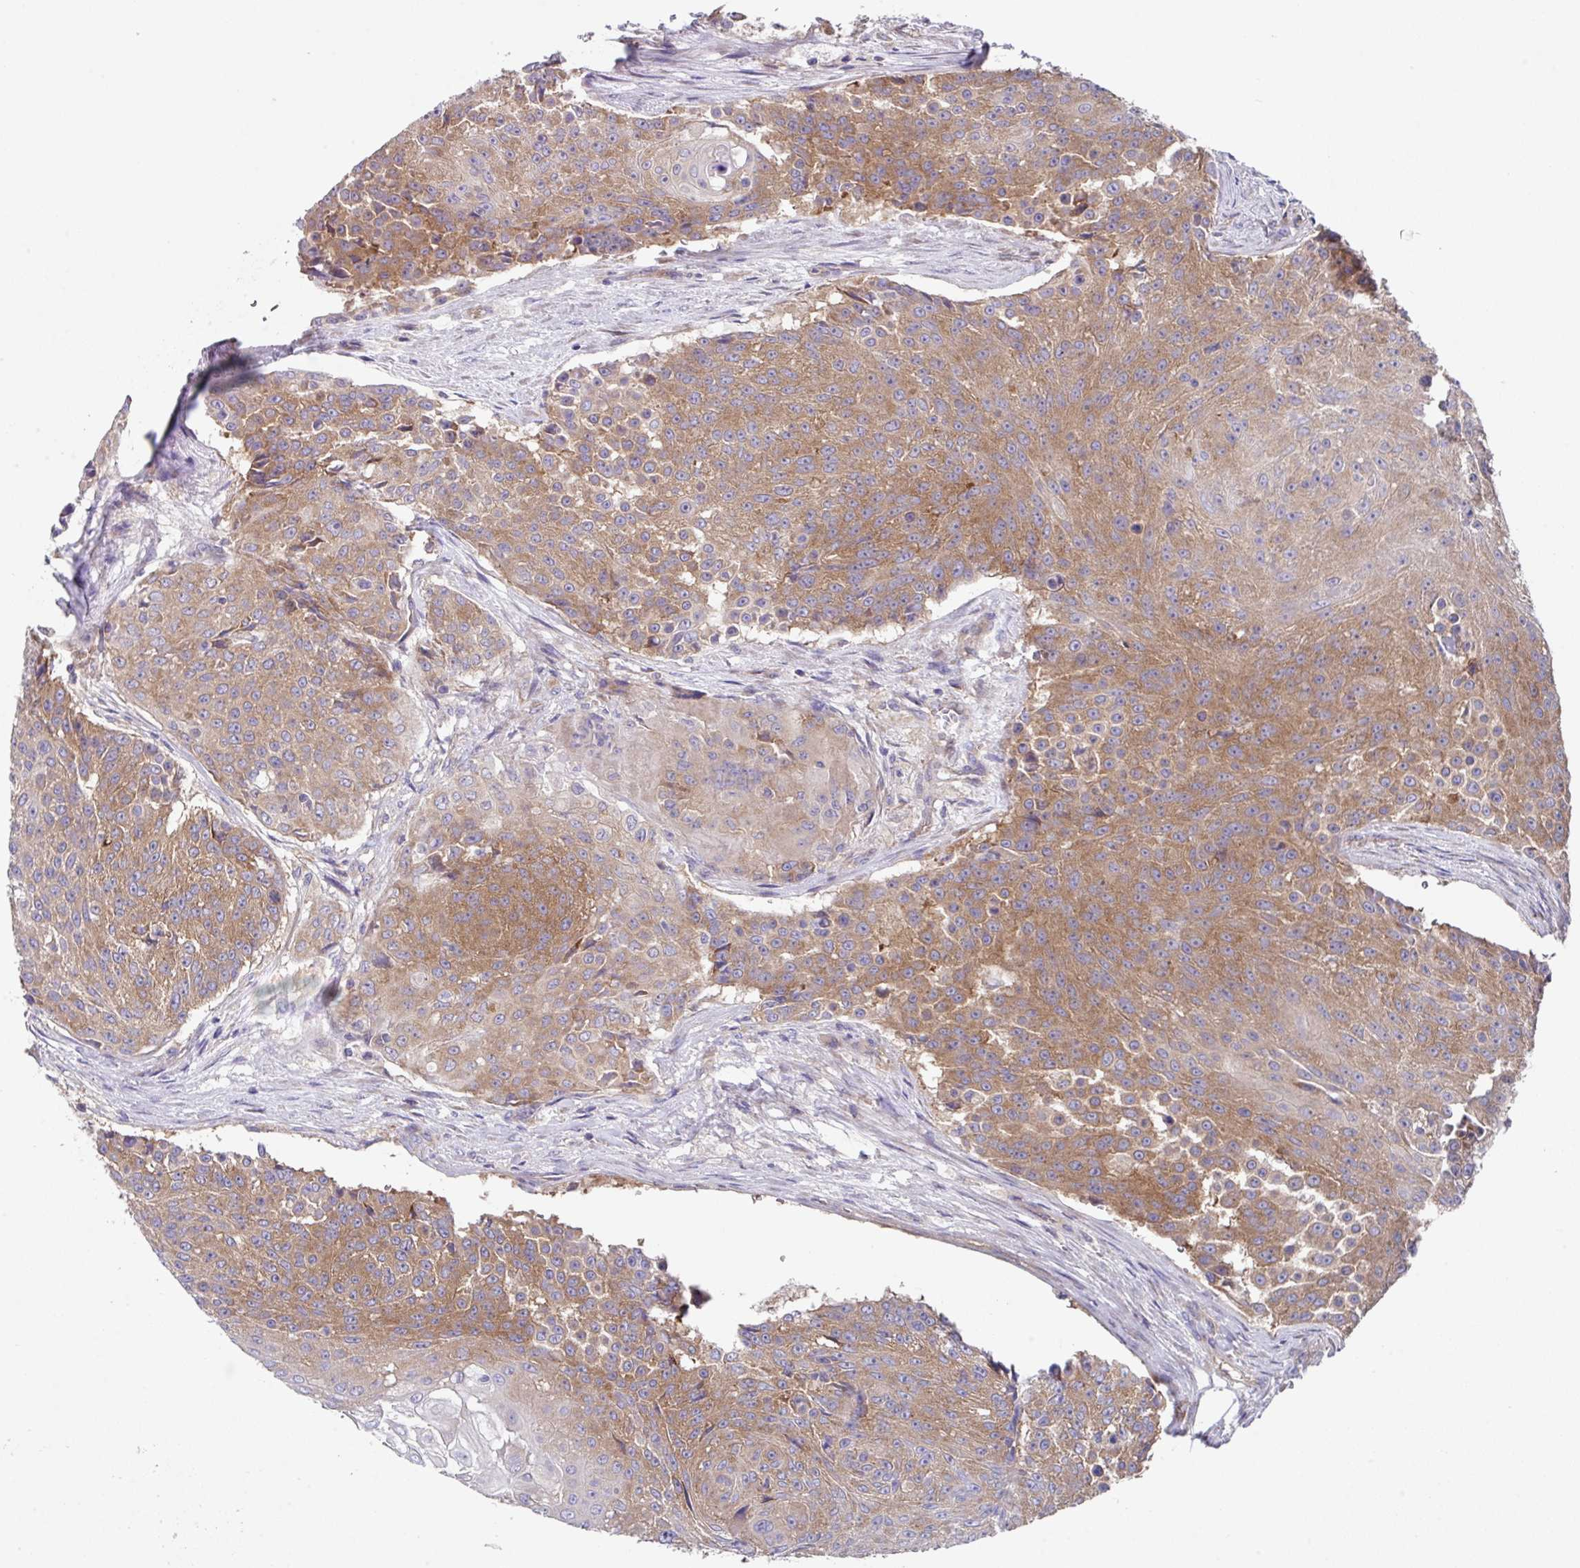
{"staining": {"intensity": "moderate", "quantity": ">75%", "location": "cytoplasmic/membranous"}, "tissue": "urothelial cancer", "cell_type": "Tumor cells", "image_type": "cancer", "snomed": [{"axis": "morphology", "description": "Urothelial carcinoma, High grade"}, {"axis": "topography", "description": "Urinary bladder"}], "caption": "The micrograph displays a brown stain indicating the presence of a protein in the cytoplasmic/membranous of tumor cells in urothelial cancer.", "gene": "EIF4B", "patient": {"sex": "female", "age": 63}}